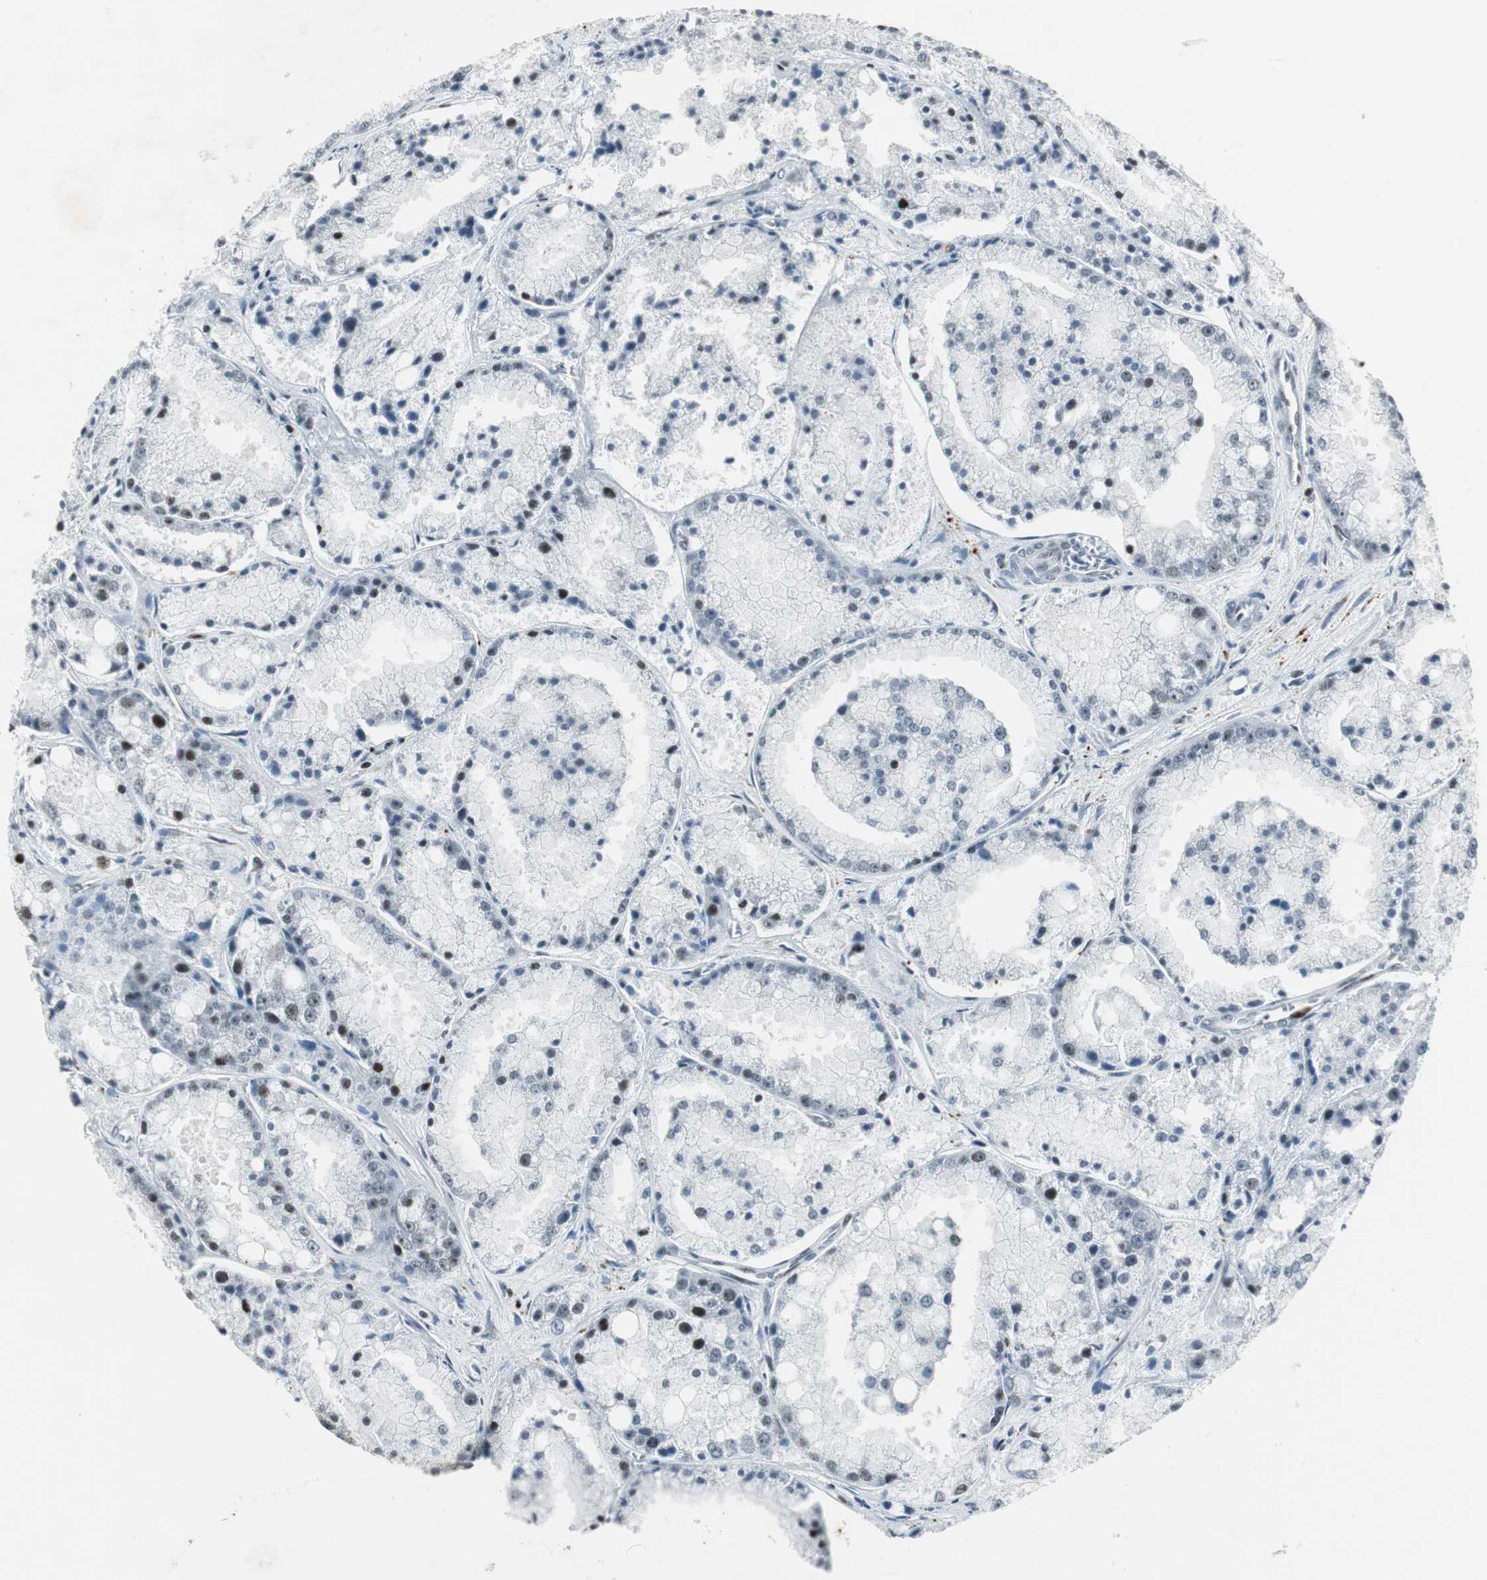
{"staining": {"intensity": "moderate", "quantity": "<25%", "location": "nuclear"}, "tissue": "prostate cancer", "cell_type": "Tumor cells", "image_type": "cancer", "snomed": [{"axis": "morphology", "description": "Adenocarcinoma, Low grade"}, {"axis": "topography", "description": "Prostate"}], "caption": "Immunohistochemical staining of prostate cancer demonstrates low levels of moderate nuclear protein staining in about <25% of tumor cells.", "gene": "RBBP4", "patient": {"sex": "male", "age": 64}}